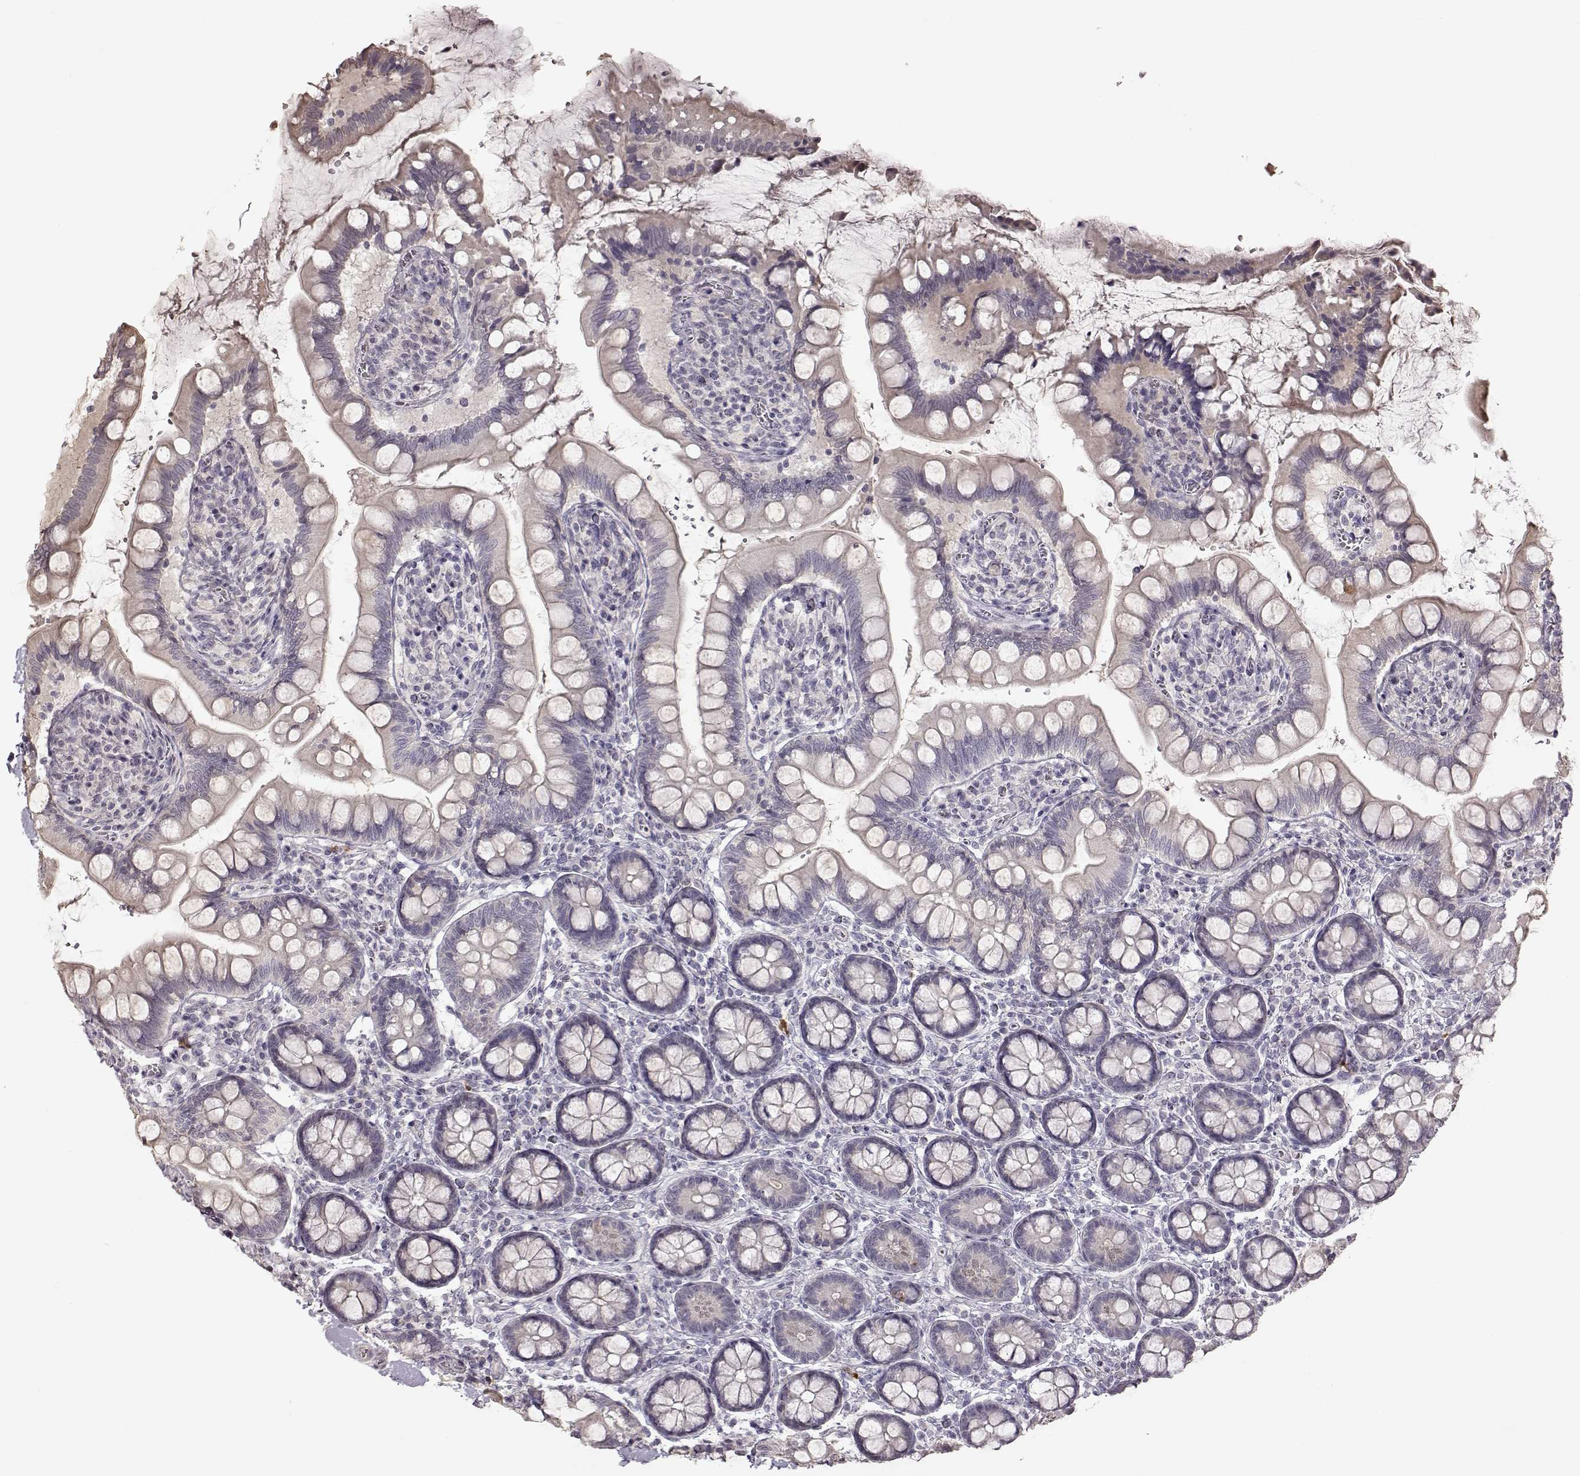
{"staining": {"intensity": "negative", "quantity": "none", "location": "none"}, "tissue": "small intestine", "cell_type": "Glandular cells", "image_type": "normal", "snomed": [{"axis": "morphology", "description": "Normal tissue, NOS"}, {"axis": "topography", "description": "Small intestine"}], "caption": "Immunohistochemistry (IHC) micrograph of unremarkable small intestine: human small intestine stained with DAB demonstrates no significant protein expression in glandular cells. The staining is performed using DAB brown chromogen with nuclei counter-stained in using hematoxylin.", "gene": "CRB1", "patient": {"sex": "female", "age": 56}}